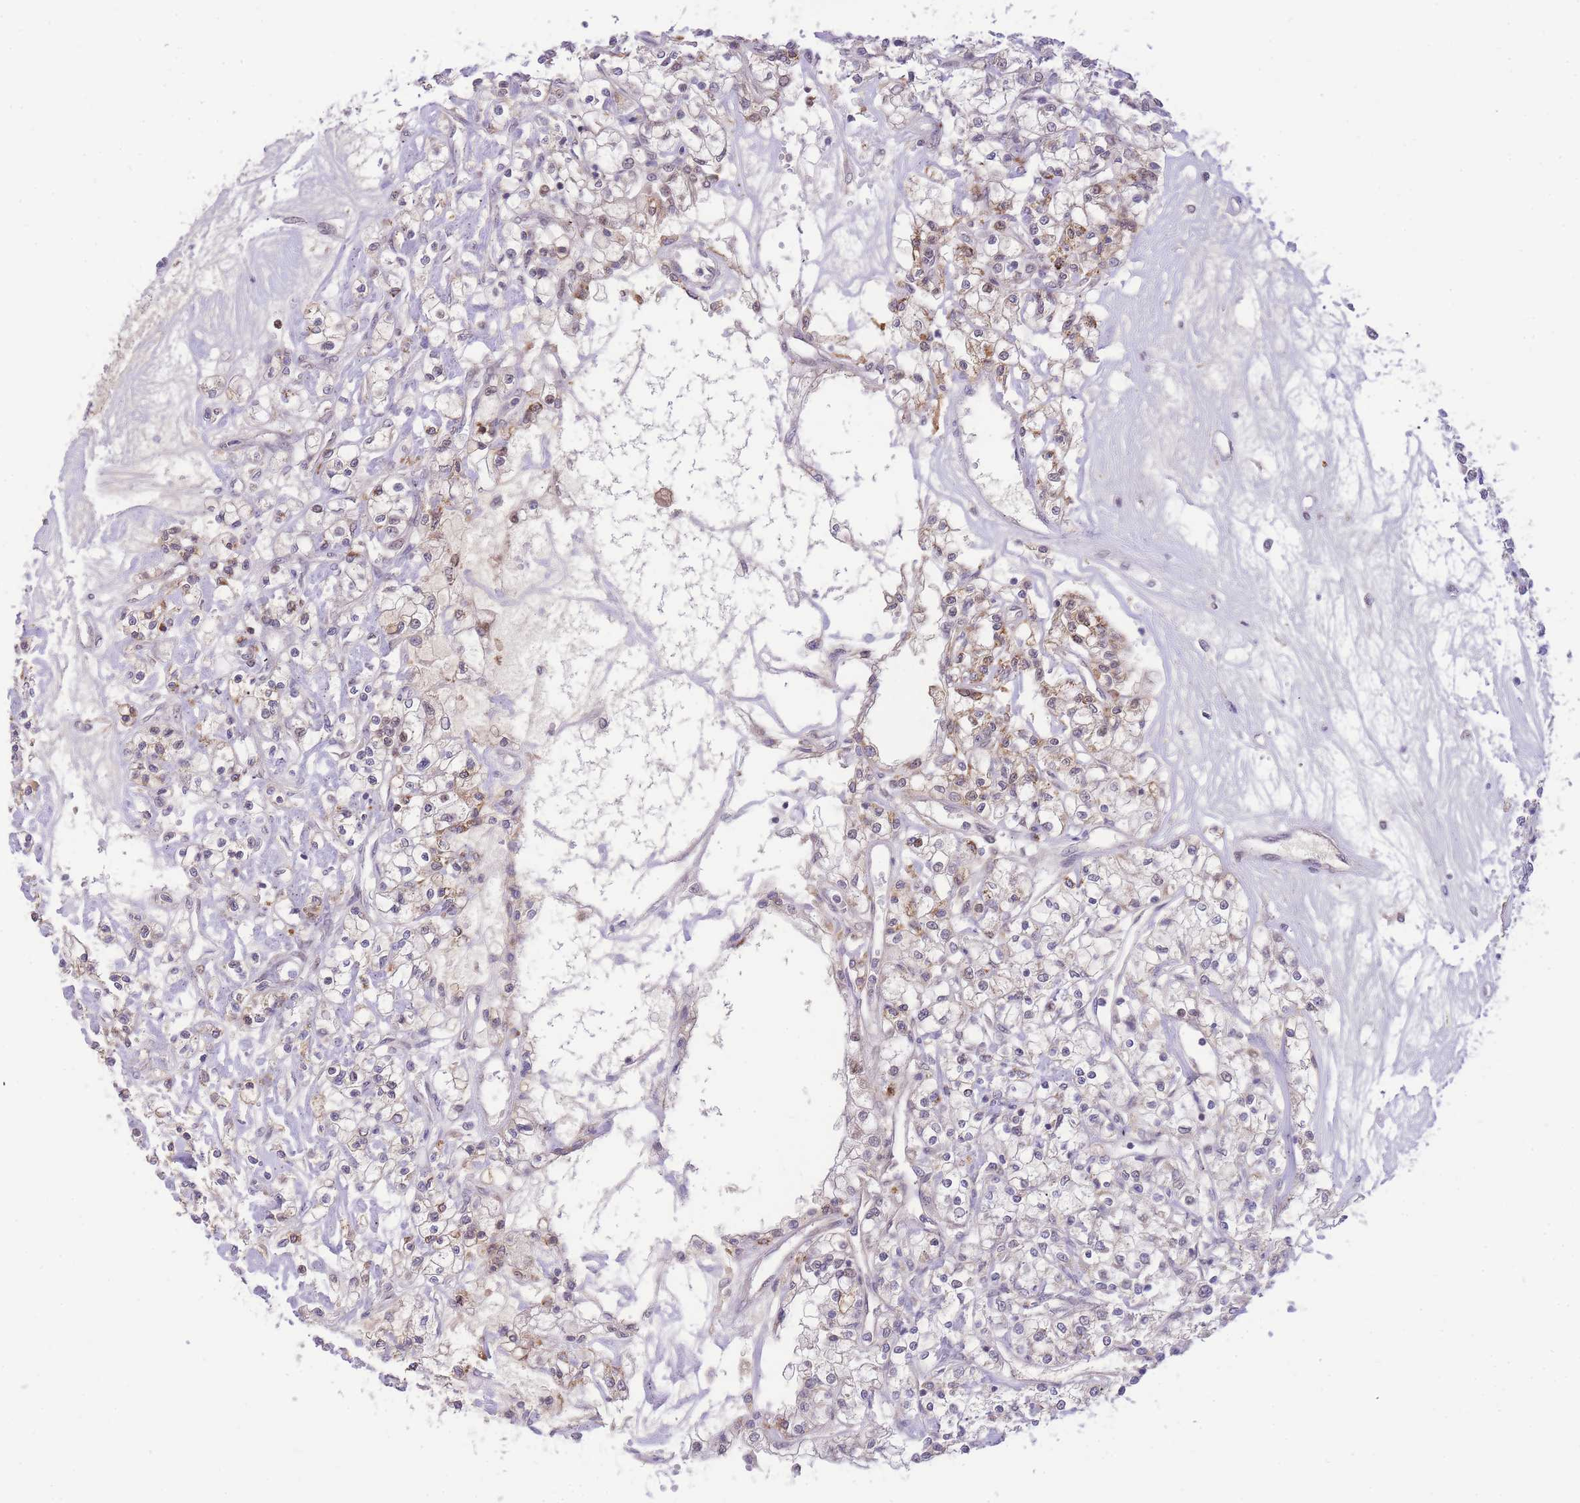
{"staining": {"intensity": "weak", "quantity": "<25%", "location": "cytoplasmic/membranous,nuclear"}, "tissue": "renal cancer", "cell_type": "Tumor cells", "image_type": "cancer", "snomed": [{"axis": "morphology", "description": "Adenocarcinoma, NOS"}, {"axis": "topography", "description": "Kidney"}], "caption": "Immunohistochemistry micrograph of human renal adenocarcinoma stained for a protein (brown), which displays no expression in tumor cells. Brightfield microscopy of immunohistochemistry (IHC) stained with DAB (3,3'-diaminobenzidine) (brown) and hematoxylin (blue), captured at high magnification.", "gene": "PUS10", "patient": {"sex": "female", "age": 59}}